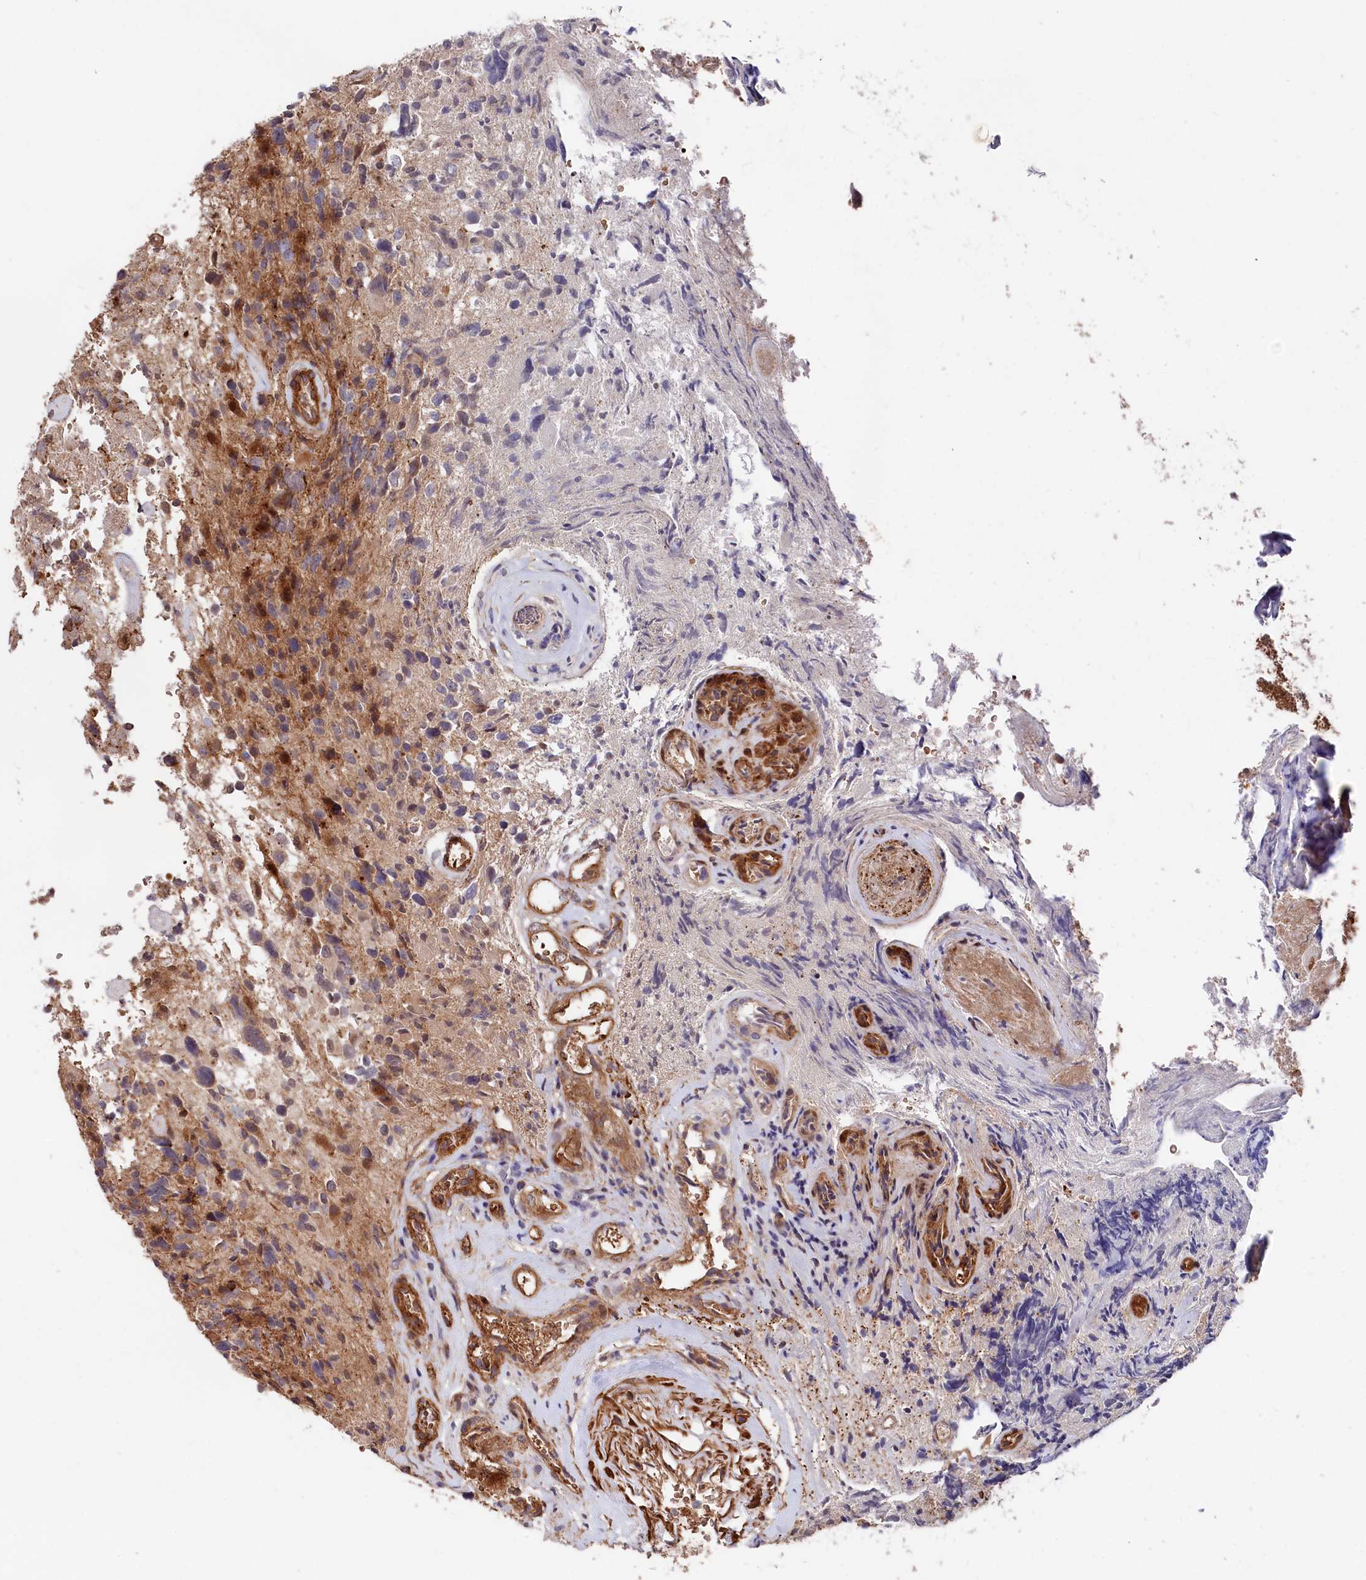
{"staining": {"intensity": "weak", "quantity": "<25%", "location": "cytoplasmic/membranous"}, "tissue": "glioma", "cell_type": "Tumor cells", "image_type": "cancer", "snomed": [{"axis": "morphology", "description": "Glioma, malignant, High grade"}, {"axis": "topography", "description": "Brain"}], "caption": "This is a histopathology image of IHC staining of malignant high-grade glioma, which shows no positivity in tumor cells.", "gene": "TNKS1BP1", "patient": {"sex": "male", "age": 69}}